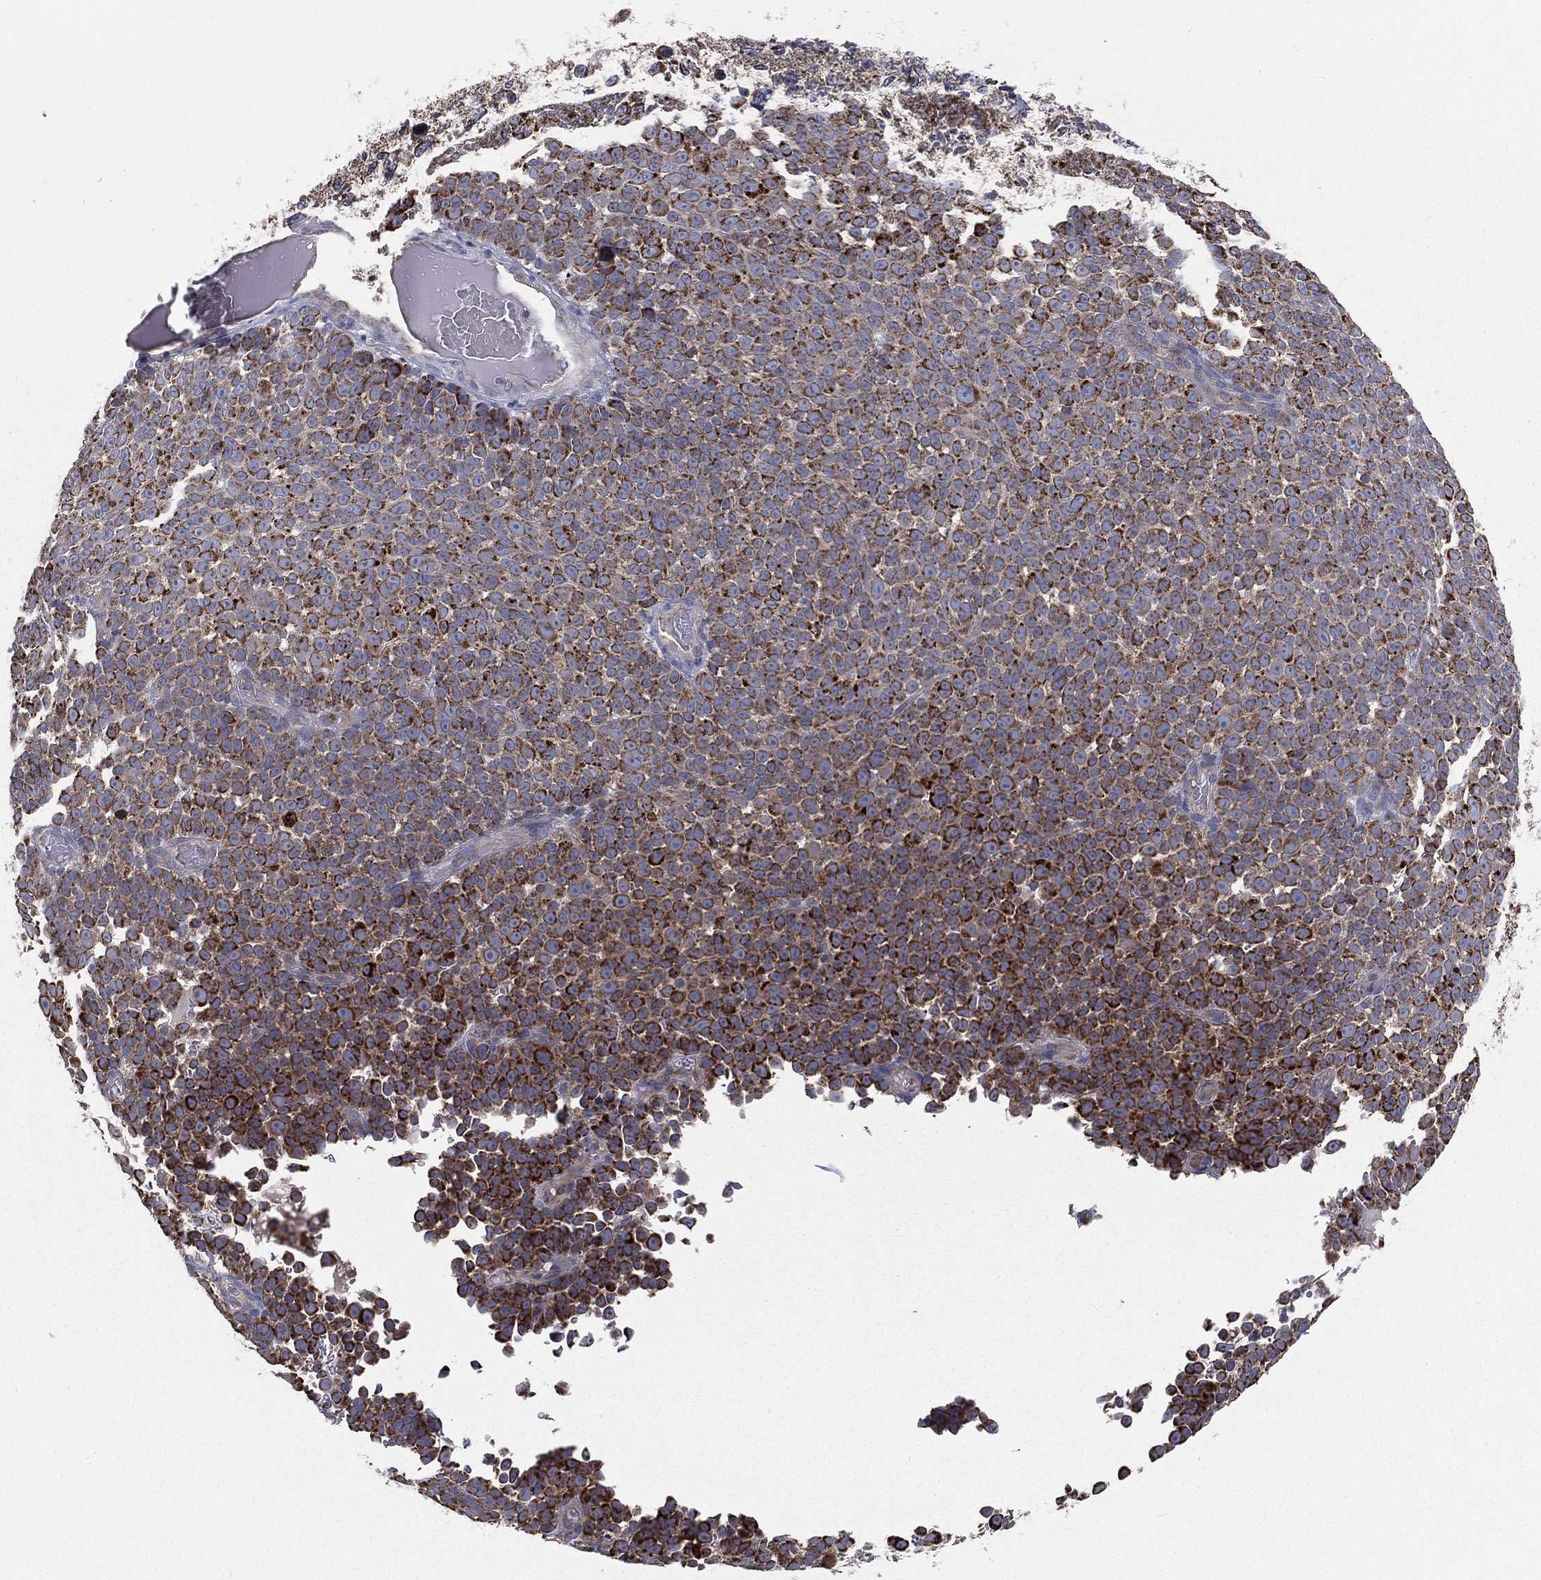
{"staining": {"intensity": "strong", "quantity": "25%-75%", "location": "cytoplasmic/membranous"}, "tissue": "melanoma", "cell_type": "Tumor cells", "image_type": "cancer", "snomed": [{"axis": "morphology", "description": "Malignant melanoma, NOS"}, {"axis": "topography", "description": "Skin"}], "caption": "A high-resolution image shows immunohistochemistry (IHC) staining of melanoma, which displays strong cytoplasmic/membranous positivity in approximately 25%-75% of tumor cells.", "gene": "HADH", "patient": {"sex": "female", "age": 95}}